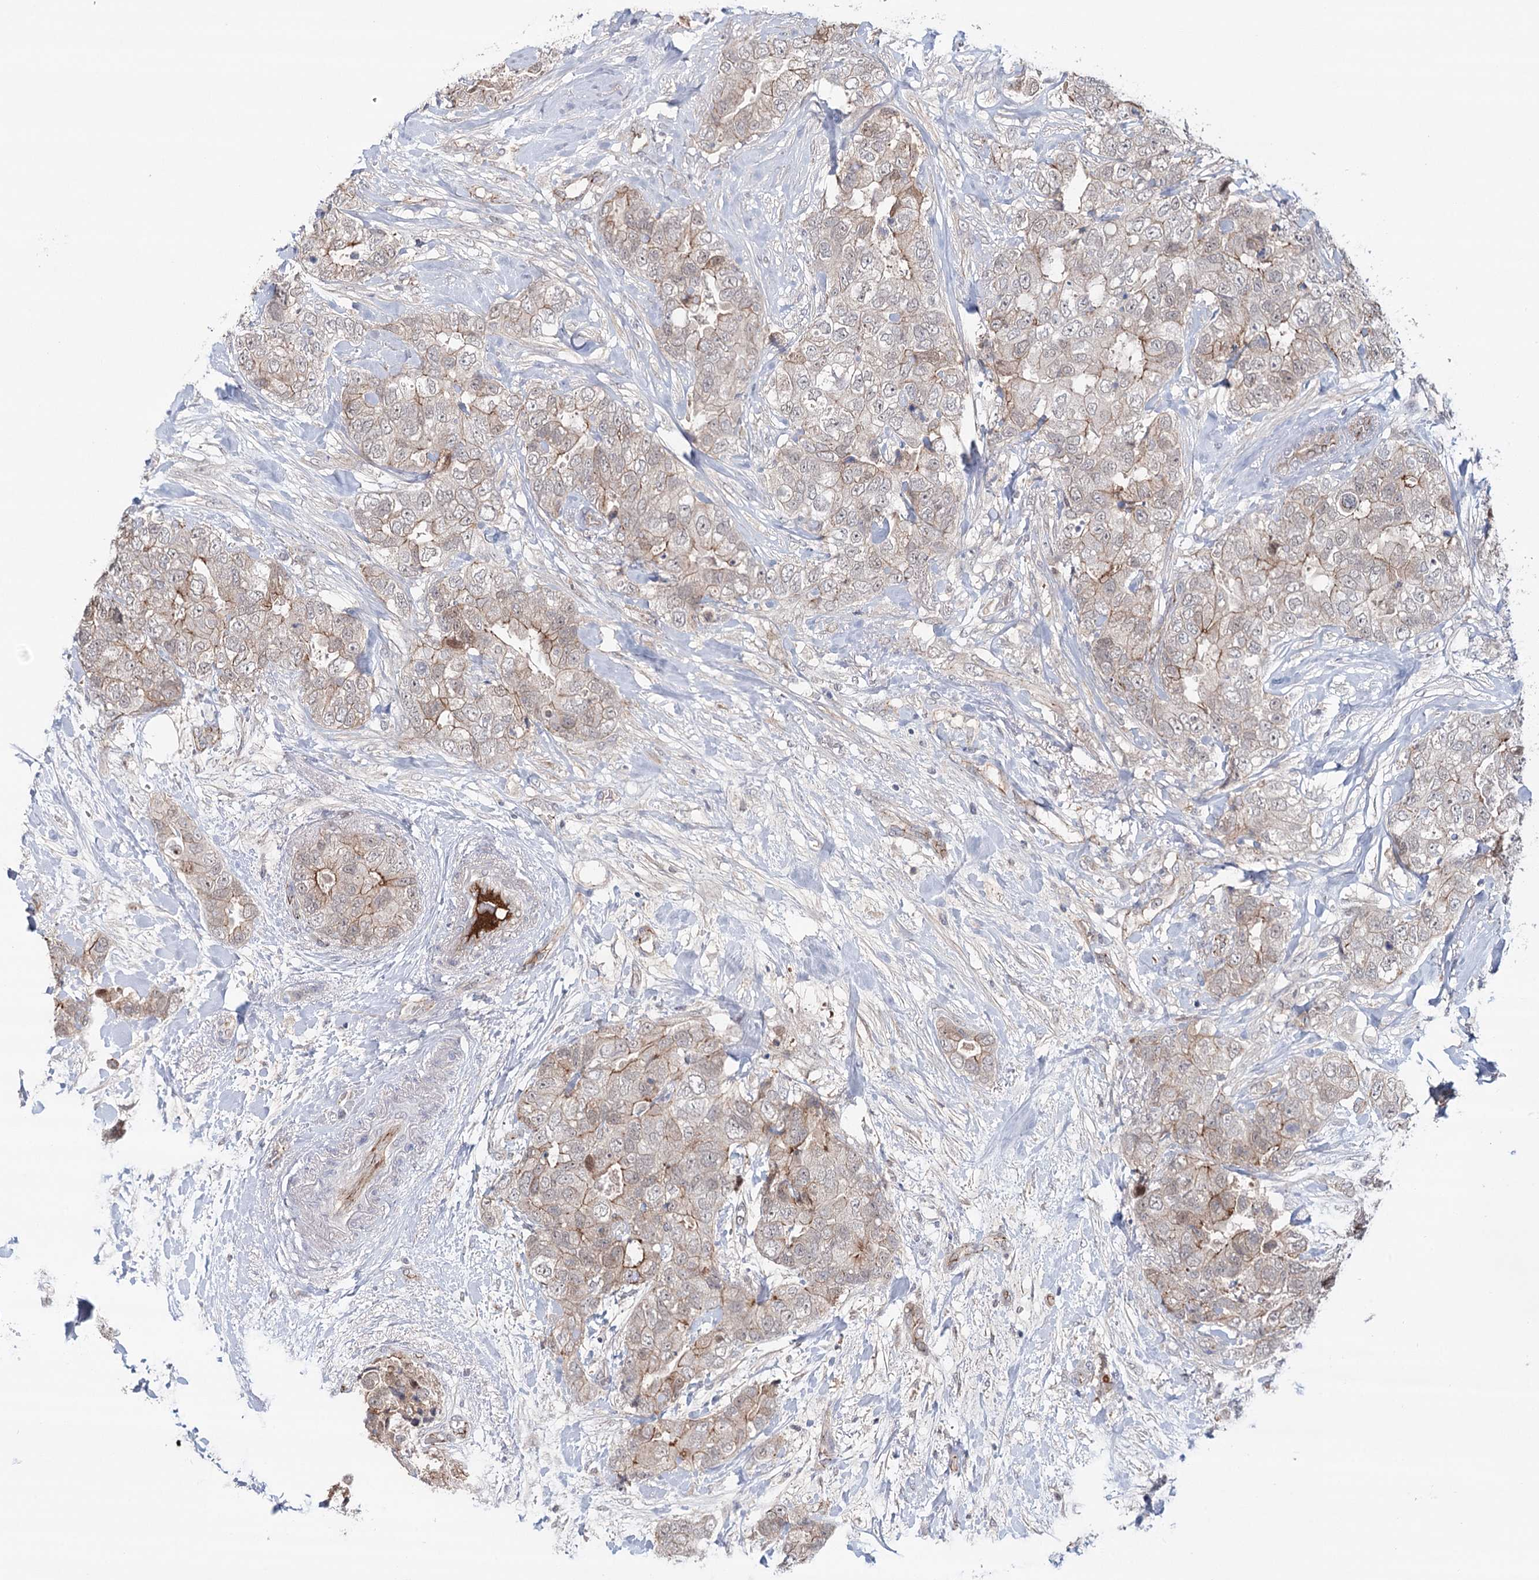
{"staining": {"intensity": "weak", "quantity": "25%-75%", "location": "cytoplasmic/membranous"}, "tissue": "breast cancer", "cell_type": "Tumor cells", "image_type": "cancer", "snomed": [{"axis": "morphology", "description": "Duct carcinoma"}, {"axis": "topography", "description": "Breast"}], "caption": "Immunohistochemical staining of human breast cancer displays low levels of weak cytoplasmic/membranous expression in approximately 25%-75% of tumor cells.", "gene": "PKP4", "patient": {"sex": "female", "age": 62}}